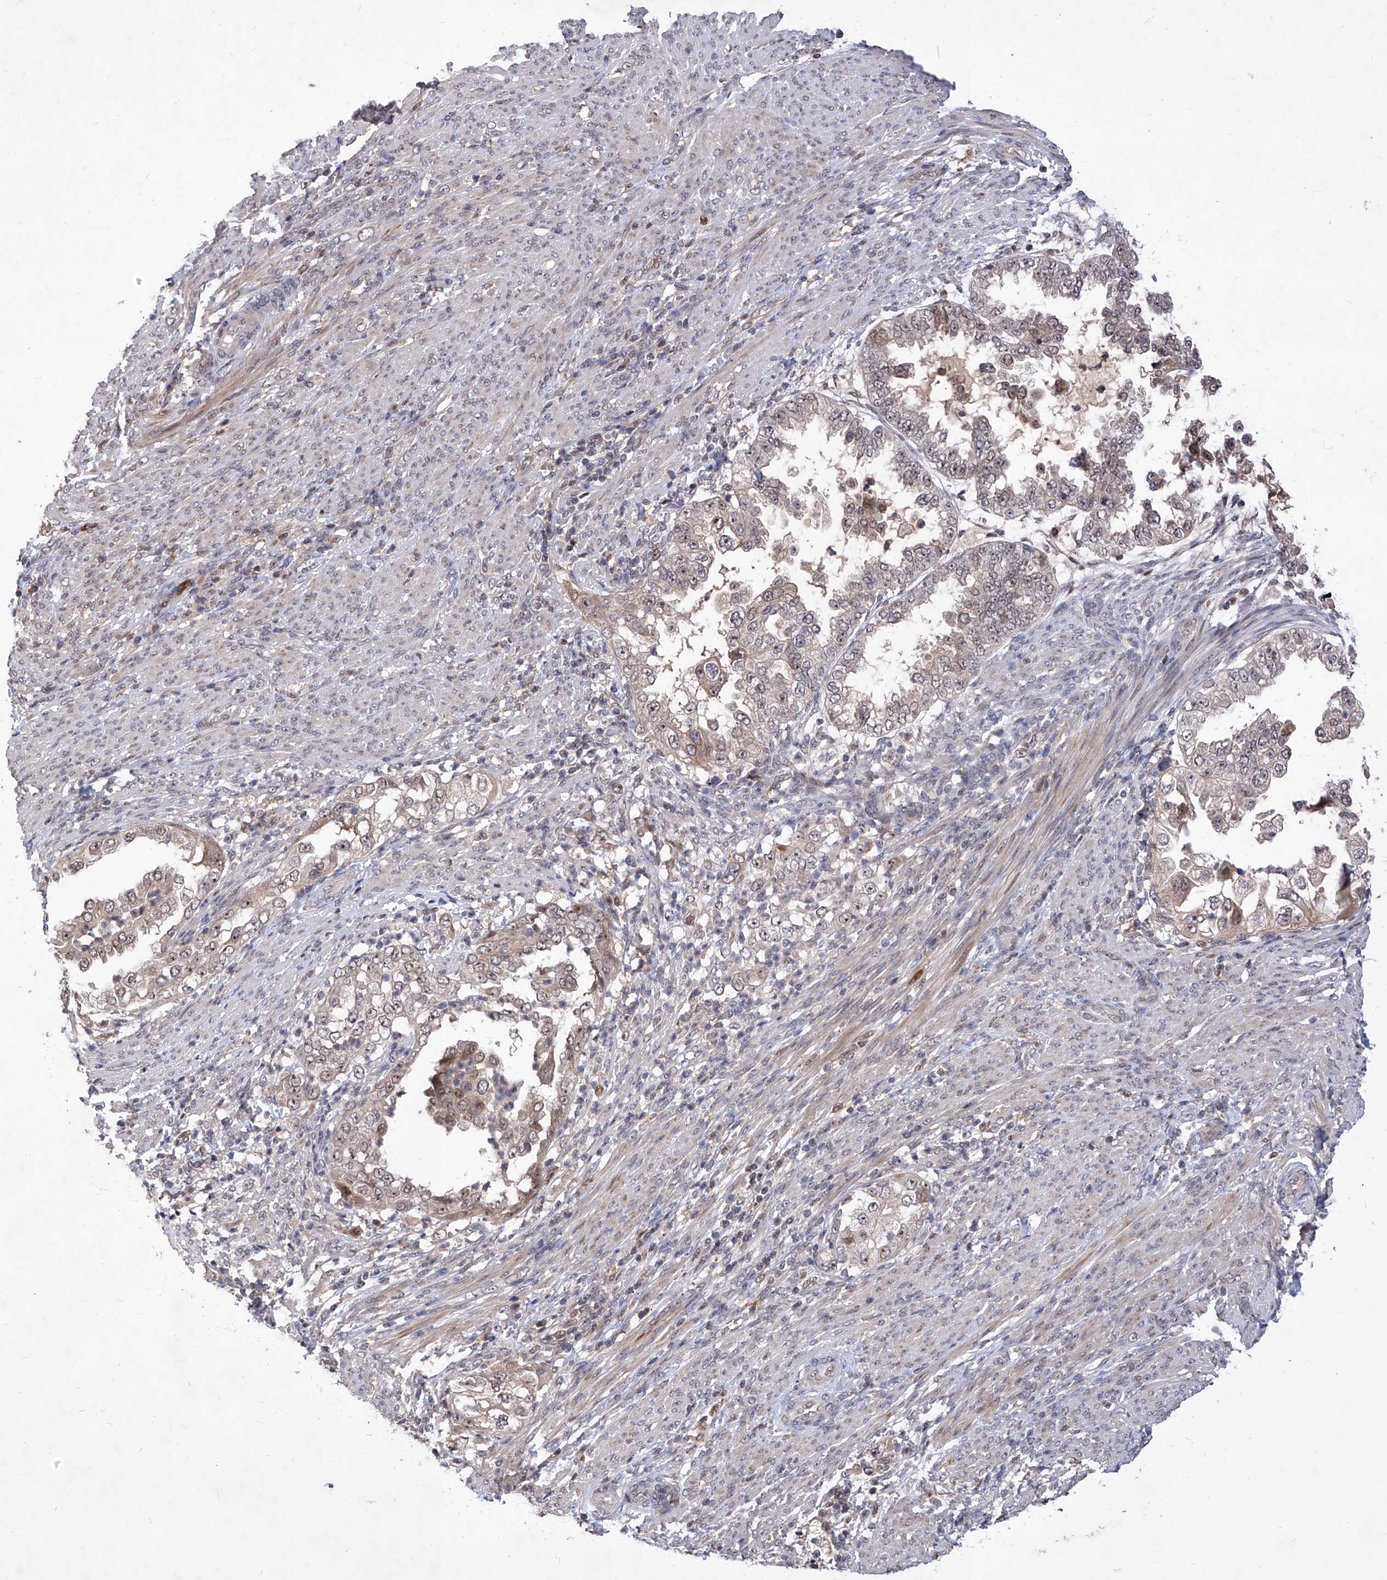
{"staining": {"intensity": "weak", "quantity": "25%-75%", "location": "cytoplasmic/membranous,nuclear"}, "tissue": "endometrial cancer", "cell_type": "Tumor cells", "image_type": "cancer", "snomed": [{"axis": "morphology", "description": "Adenocarcinoma, NOS"}, {"axis": "topography", "description": "Endometrium"}], "caption": "Endometrial cancer was stained to show a protein in brown. There is low levels of weak cytoplasmic/membranous and nuclear expression in approximately 25%-75% of tumor cells.", "gene": "LGR4", "patient": {"sex": "female", "age": 85}}